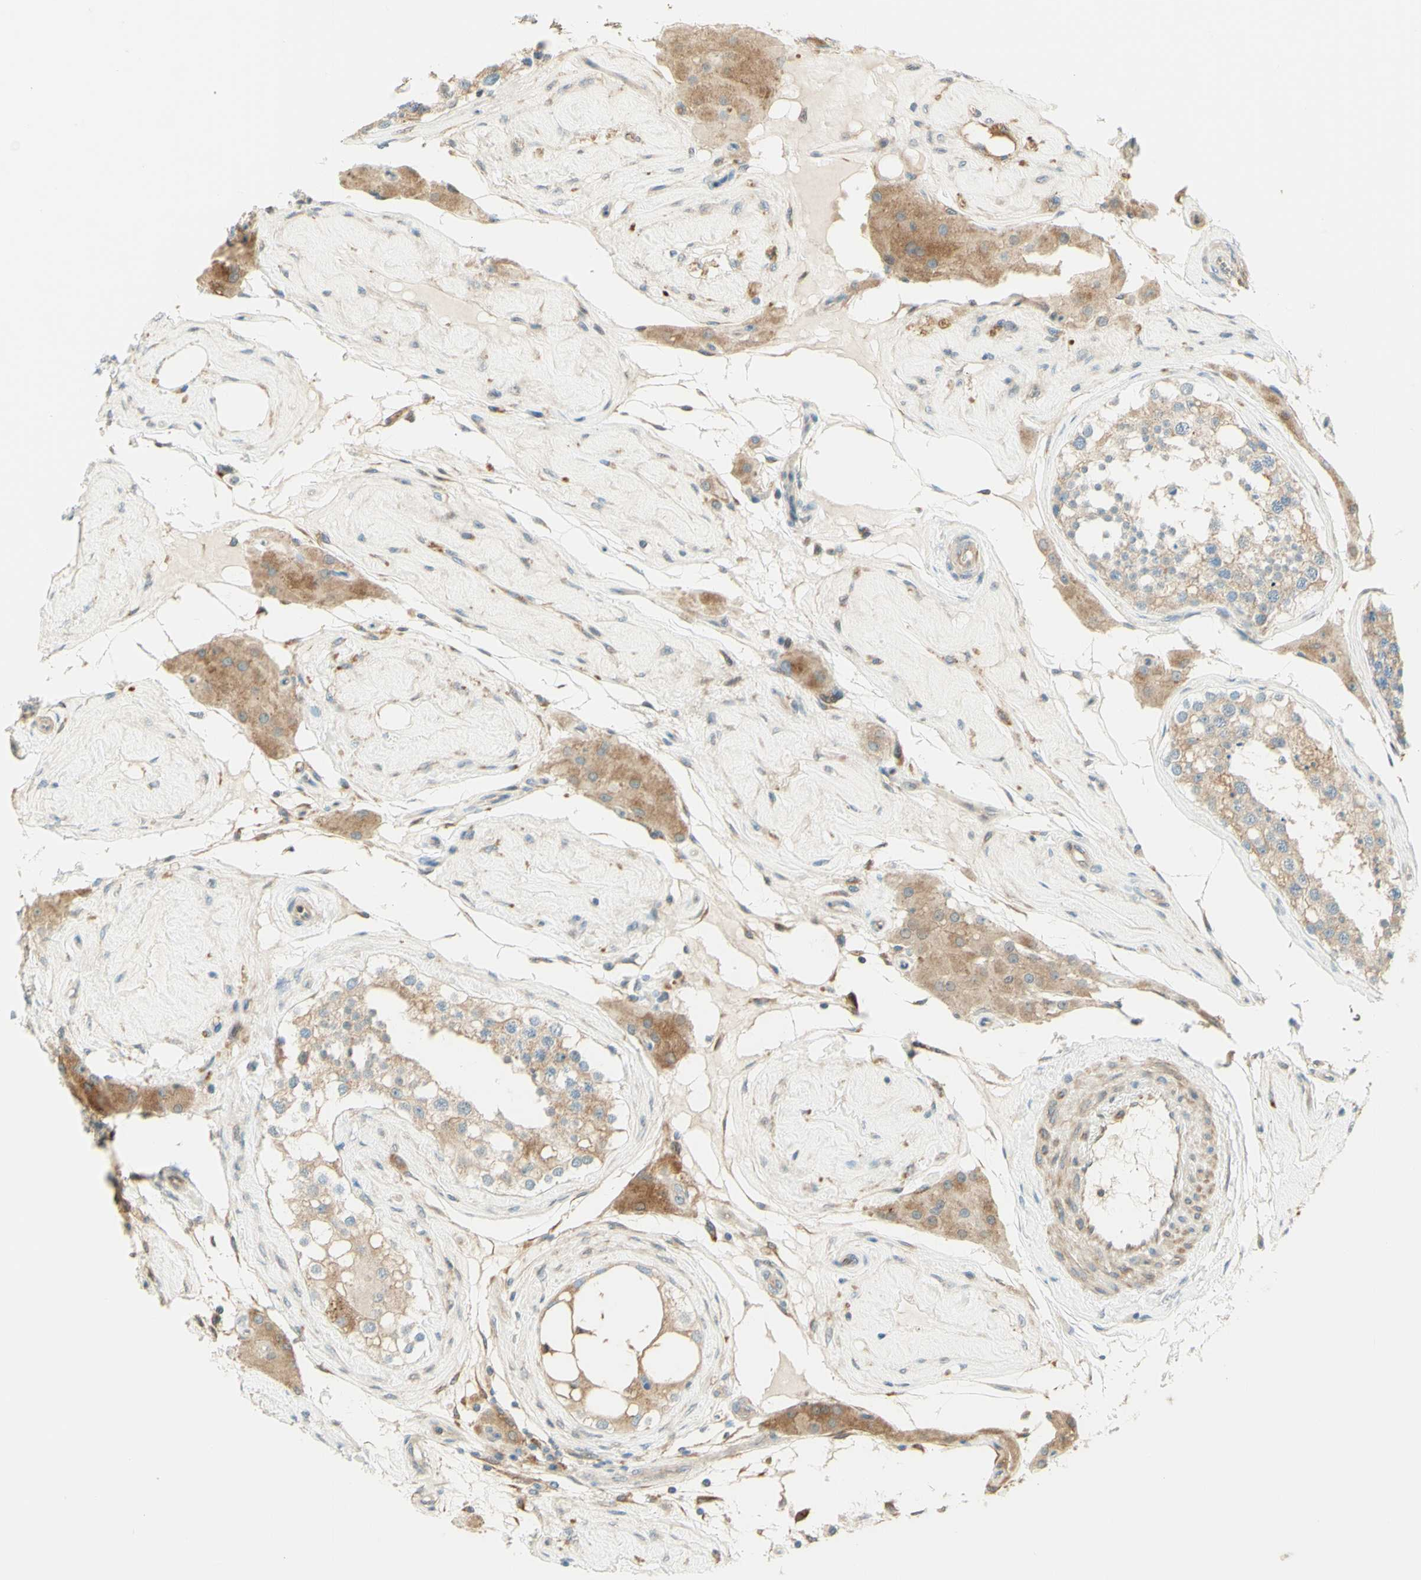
{"staining": {"intensity": "weak", "quantity": ">75%", "location": "cytoplasmic/membranous"}, "tissue": "testis", "cell_type": "Cells in seminiferous ducts", "image_type": "normal", "snomed": [{"axis": "morphology", "description": "Normal tissue, NOS"}, {"axis": "topography", "description": "Testis"}], "caption": "Protein staining displays weak cytoplasmic/membranous expression in about >75% of cells in seminiferous ducts in normal testis. Using DAB (brown) and hematoxylin (blue) stains, captured at high magnification using brightfield microscopy.", "gene": "PROM1", "patient": {"sex": "male", "age": 68}}